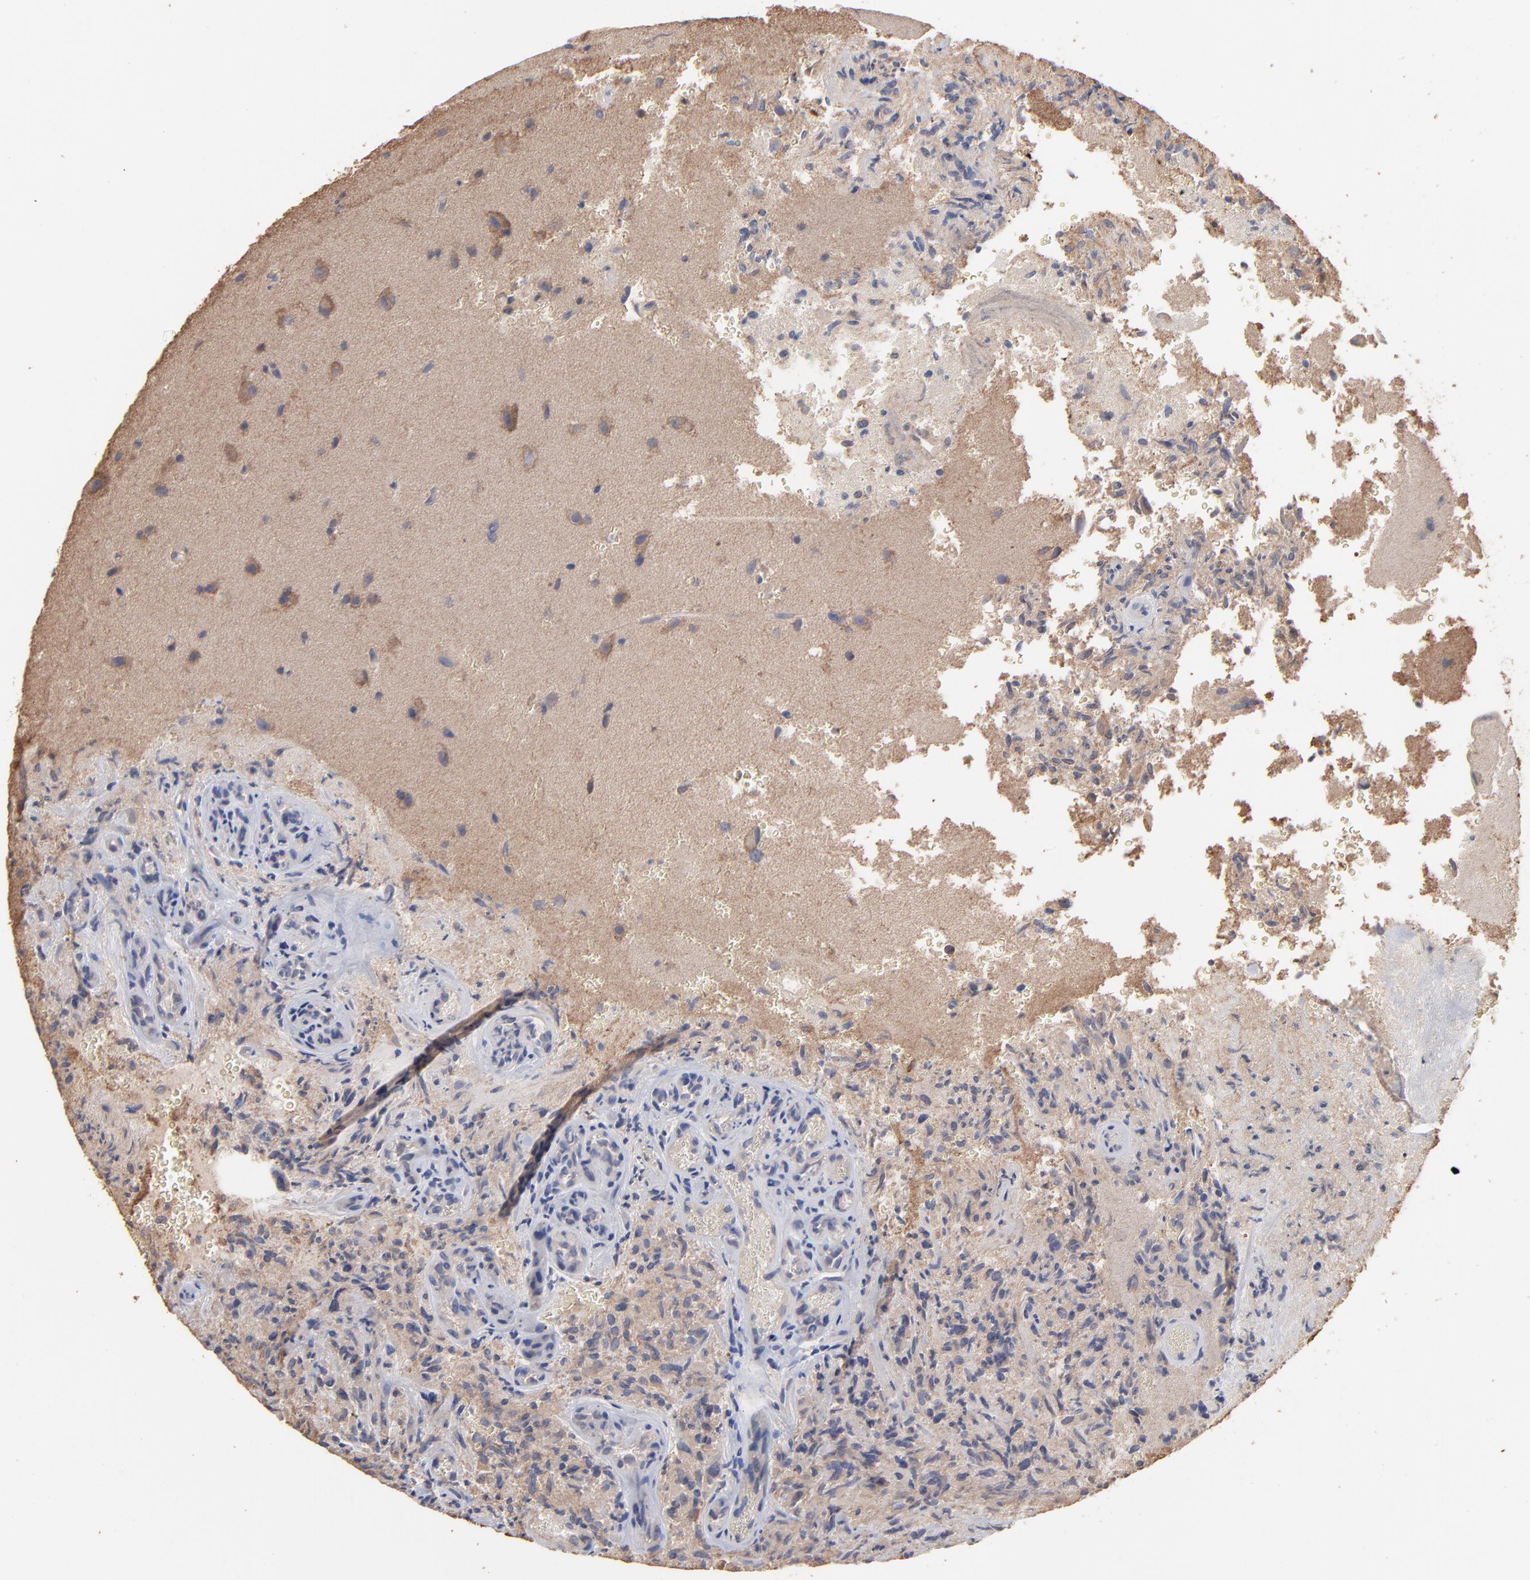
{"staining": {"intensity": "moderate", "quantity": "25%-75%", "location": "cytoplasmic/membranous"}, "tissue": "glioma", "cell_type": "Tumor cells", "image_type": "cancer", "snomed": [{"axis": "morphology", "description": "Normal tissue, NOS"}, {"axis": "morphology", "description": "Glioma, malignant, High grade"}, {"axis": "topography", "description": "Cerebral cortex"}], "caption": "IHC (DAB (3,3'-diaminobenzidine)) staining of human malignant glioma (high-grade) reveals moderate cytoplasmic/membranous protein positivity in approximately 25%-75% of tumor cells.", "gene": "TANGO2", "patient": {"sex": "male", "age": 75}}